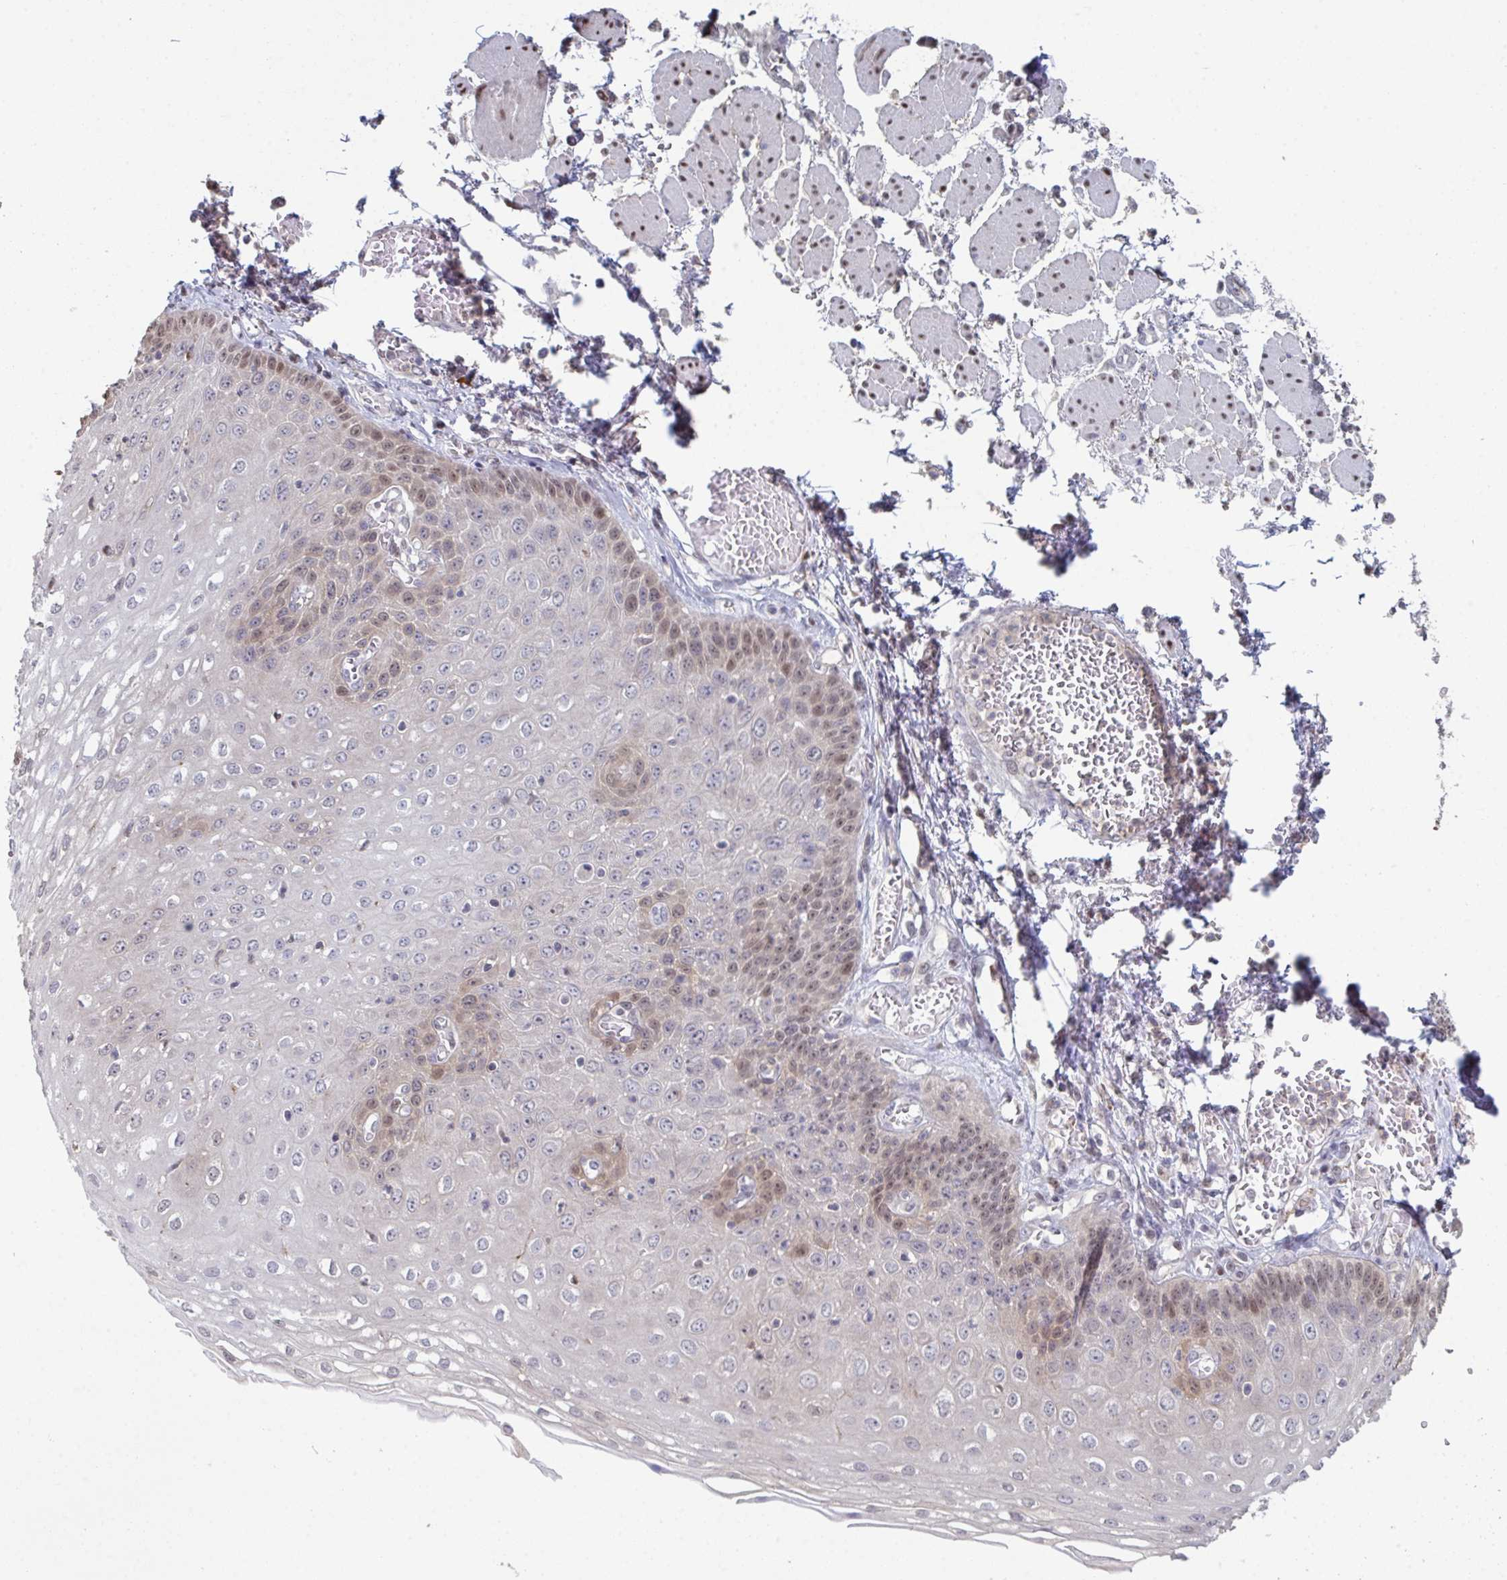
{"staining": {"intensity": "moderate", "quantity": "<25%", "location": "nuclear"}, "tissue": "esophagus", "cell_type": "Squamous epithelial cells", "image_type": "normal", "snomed": [{"axis": "morphology", "description": "Normal tissue, NOS"}, {"axis": "morphology", "description": "Adenocarcinoma, NOS"}, {"axis": "topography", "description": "Esophagus"}], "caption": "Immunohistochemical staining of unremarkable esophagus reveals <25% levels of moderate nuclear protein positivity in approximately <25% of squamous epithelial cells.", "gene": "ACD", "patient": {"sex": "male", "age": 81}}